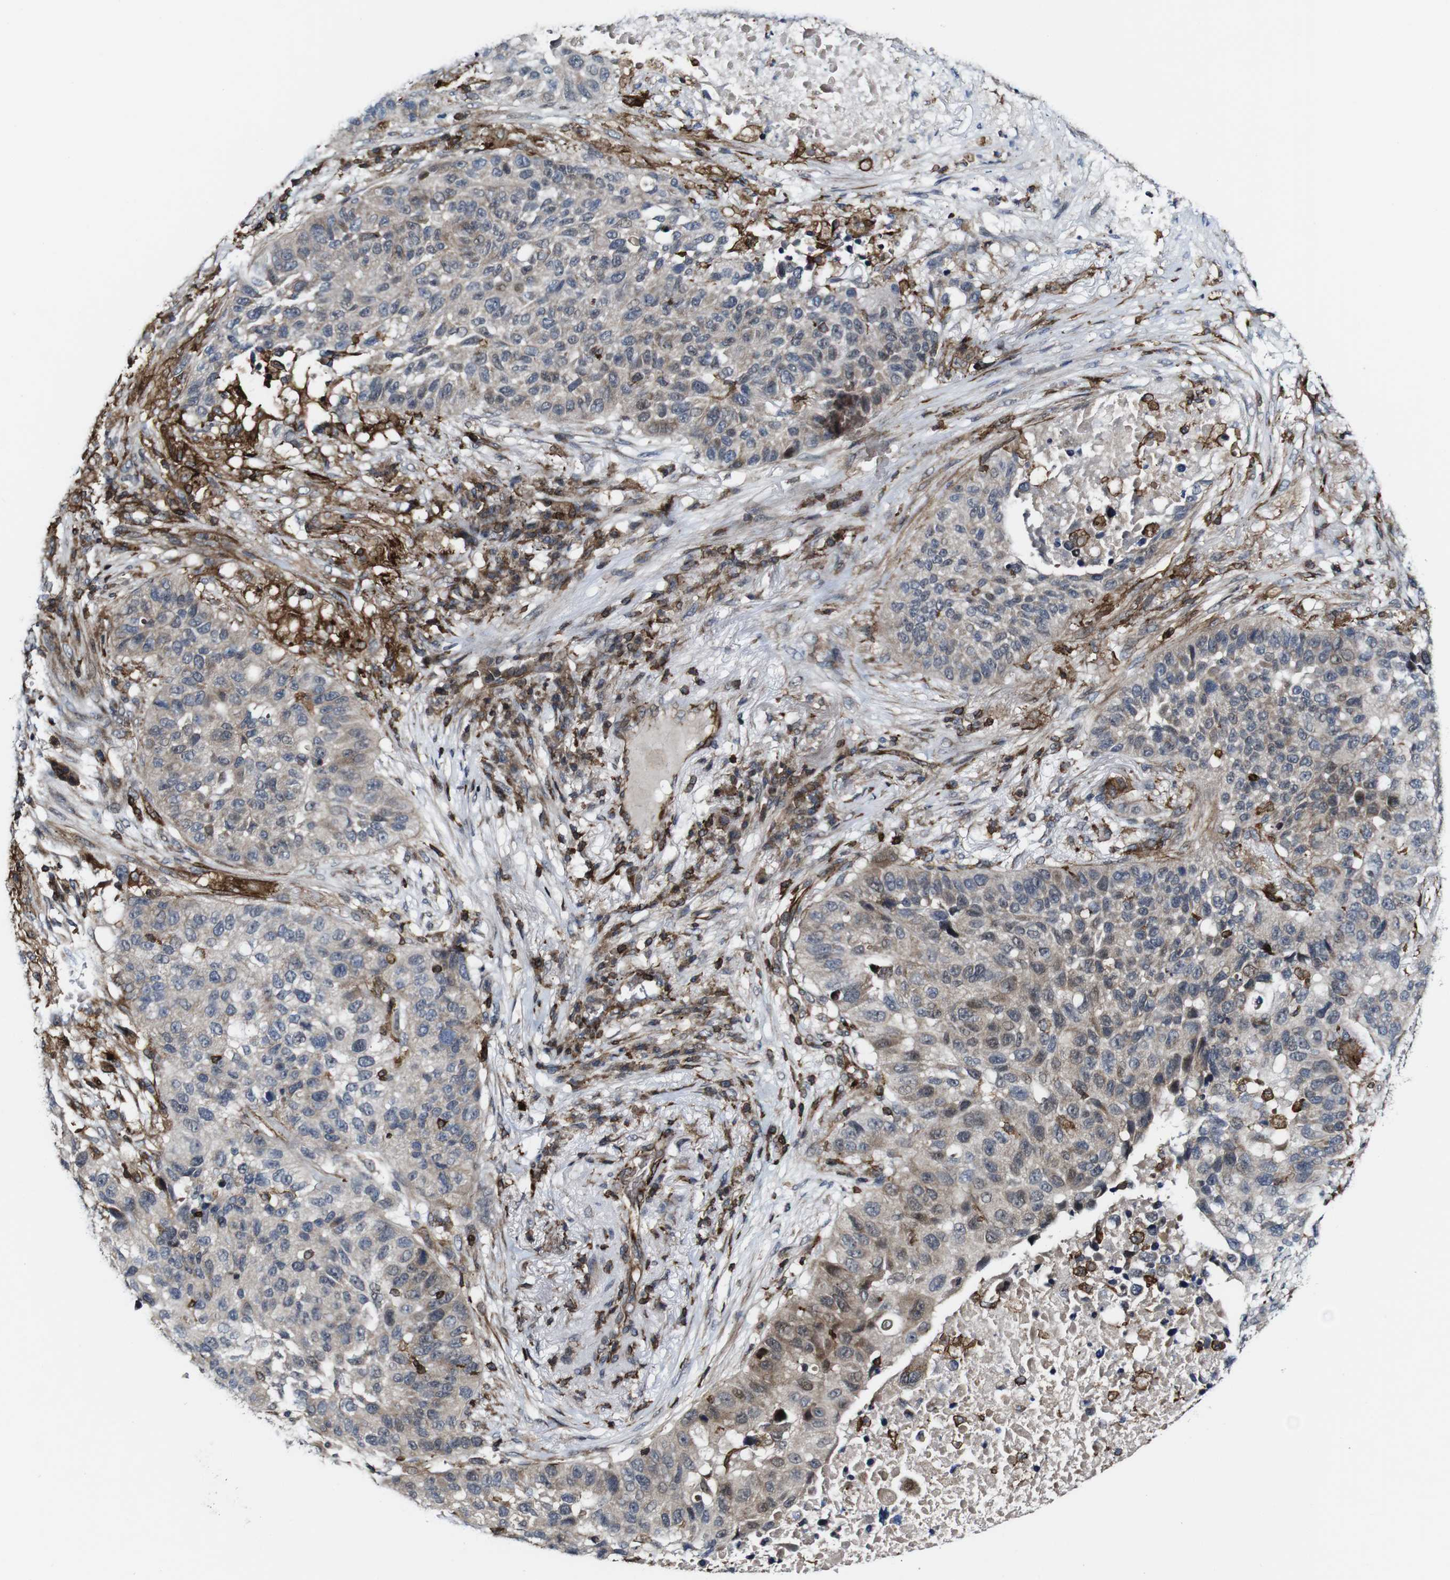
{"staining": {"intensity": "weak", "quantity": ">75%", "location": "cytoplasmic/membranous,nuclear"}, "tissue": "lung cancer", "cell_type": "Tumor cells", "image_type": "cancer", "snomed": [{"axis": "morphology", "description": "Squamous cell carcinoma, NOS"}, {"axis": "topography", "description": "Lung"}], "caption": "Immunohistochemistry of human lung squamous cell carcinoma shows low levels of weak cytoplasmic/membranous and nuclear expression in approximately >75% of tumor cells. (IHC, brightfield microscopy, high magnification).", "gene": "JAK2", "patient": {"sex": "male", "age": 57}}